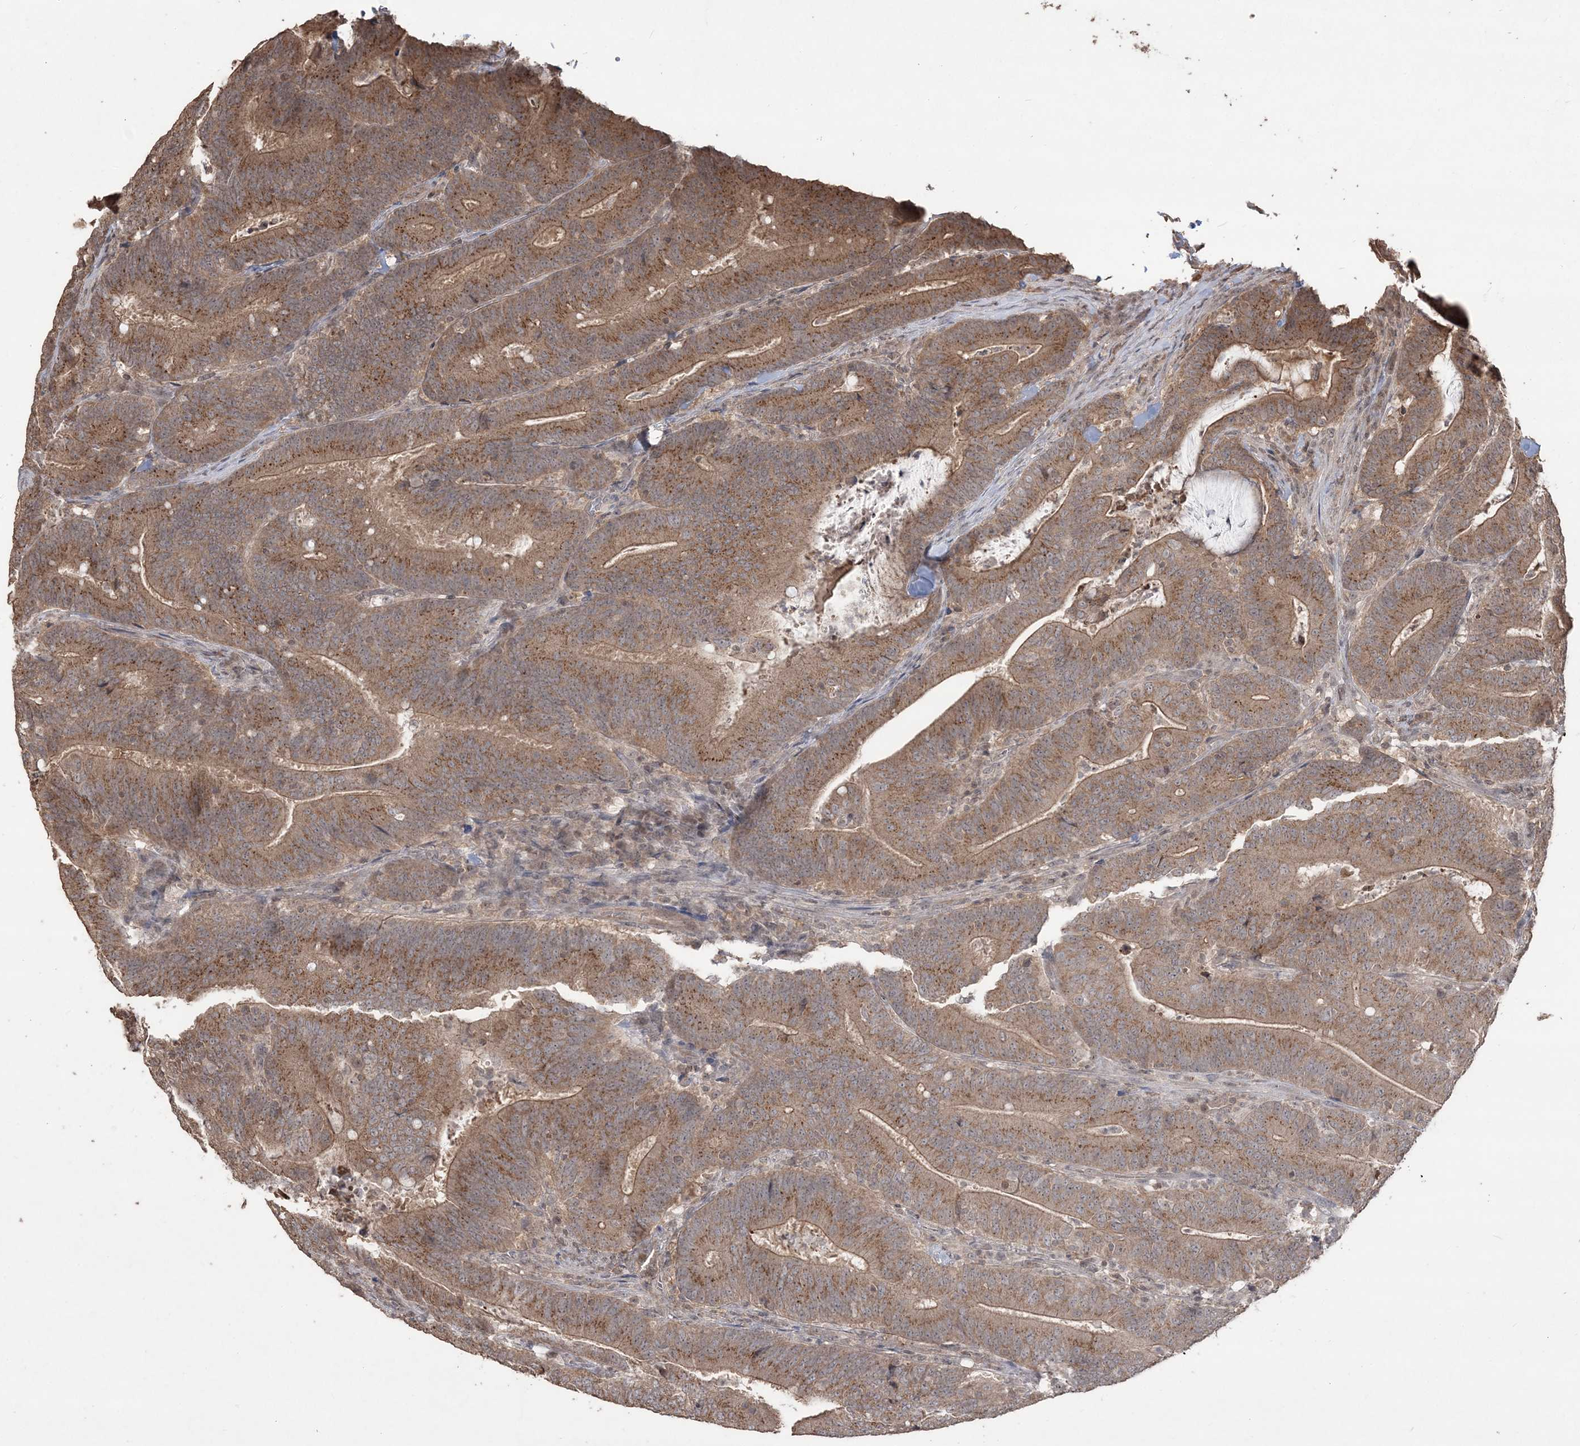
{"staining": {"intensity": "moderate", "quantity": ">75%", "location": "cytoplasmic/membranous"}, "tissue": "colorectal cancer", "cell_type": "Tumor cells", "image_type": "cancer", "snomed": [{"axis": "morphology", "description": "Adenocarcinoma, NOS"}, {"axis": "topography", "description": "Colon"}], "caption": "Brown immunohistochemical staining in colorectal adenocarcinoma displays moderate cytoplasmic/membranous positivity in approximately >75% of tumor cells.", "gene": "EHHADH", "patient": {"sex": "female", "age": 66}}